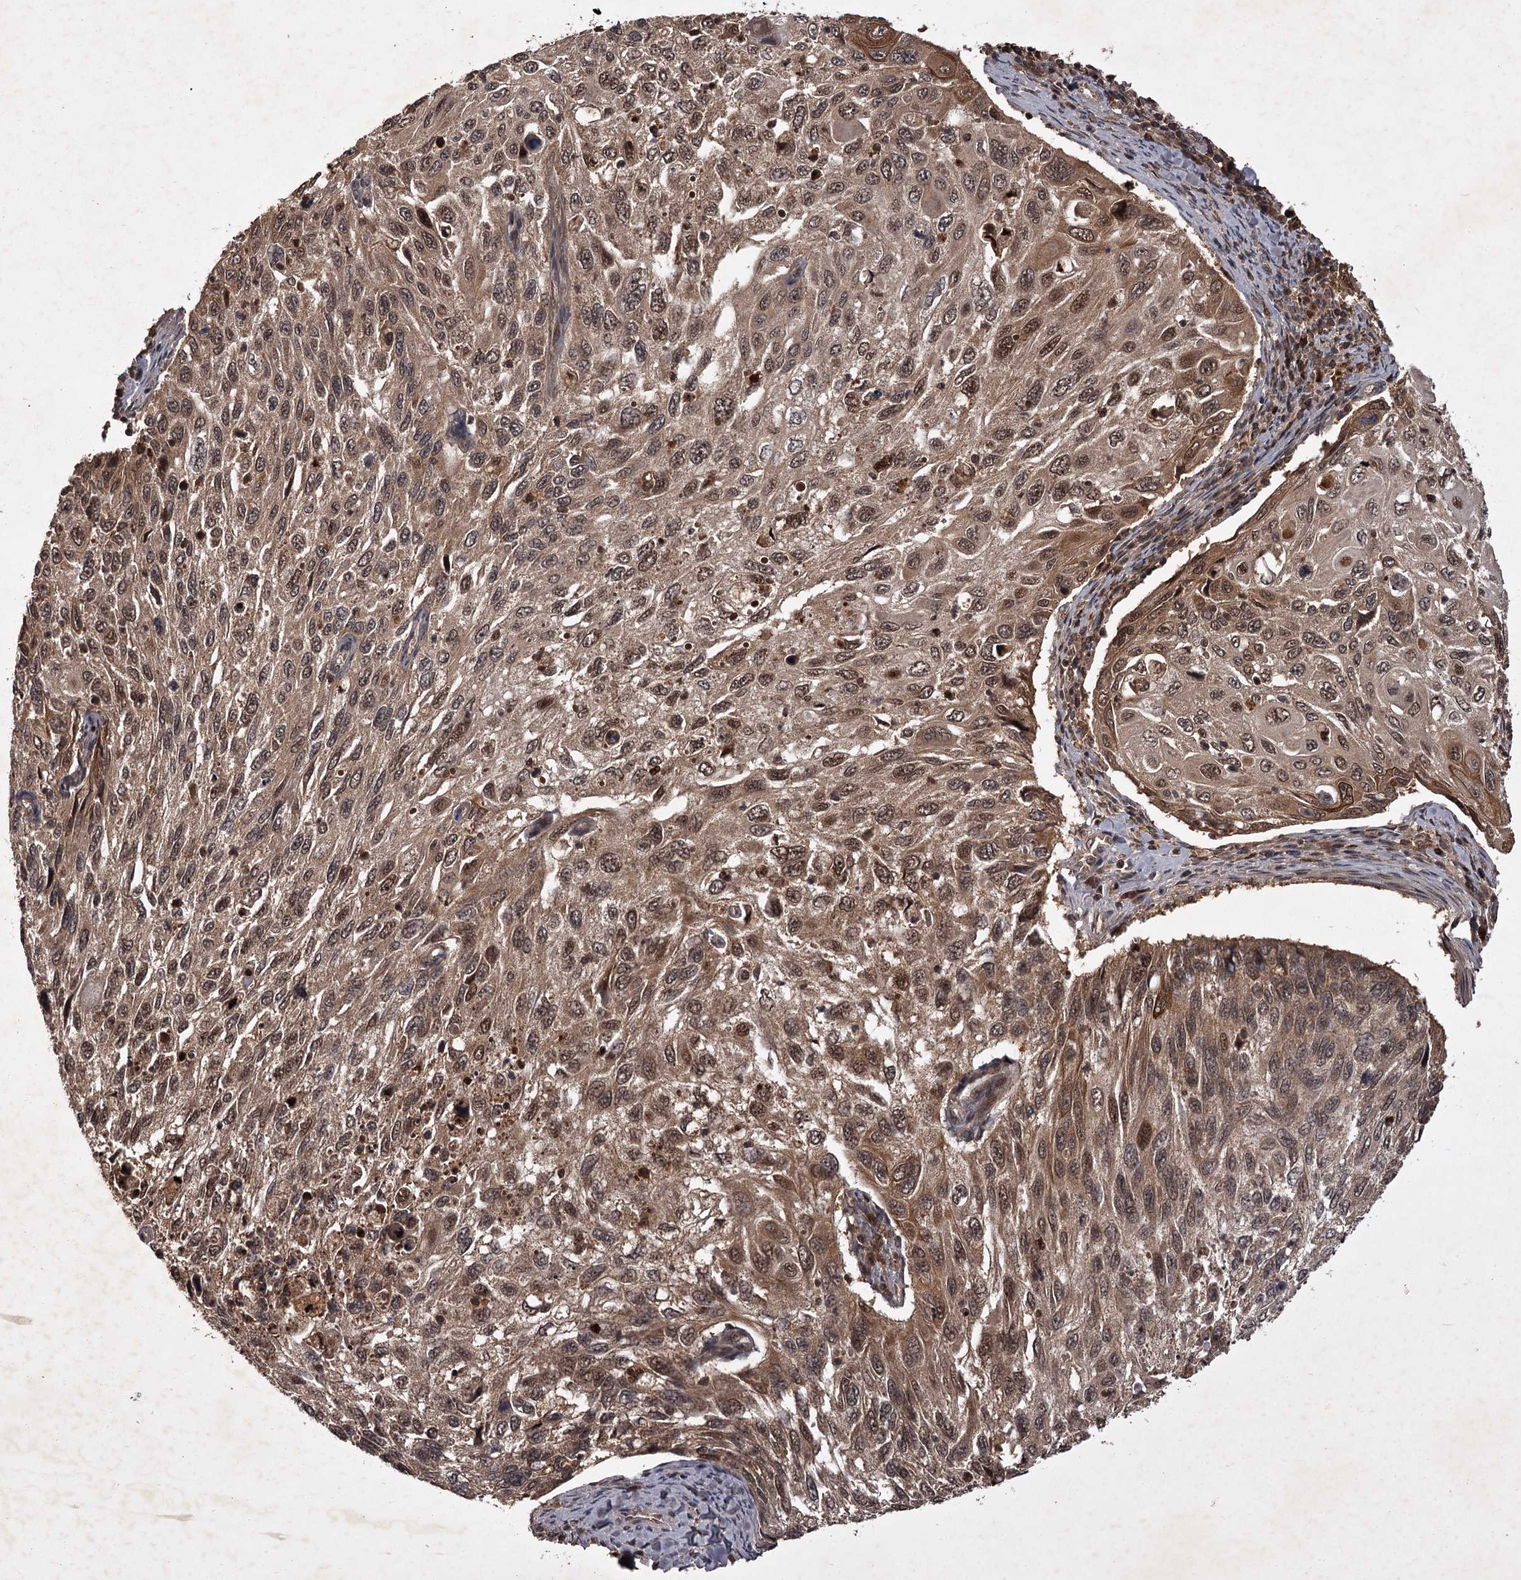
{"staining": {"intensity": "moderate", "quantity": ">75%", "location": "cytoplasmic/membranous,nuclear"}, "tissue": "cervical cancer", "cell_type": "Tumor cells", "image_type": "cancer", "snomed": [{"axis": "morphology", "description": "Squamous cell carcinoma, NOS"}, {"axis": "topography", "description": "Cervix"}], "caption": "Brown immunohistochemical staining in cervical cancer demonstrates moderate cytoplasmic/membranous and nuclear positivity in about >75% of tumor cells.", "gene": "TBC1D23", "patient": {"sex": "female", "age": 70}}